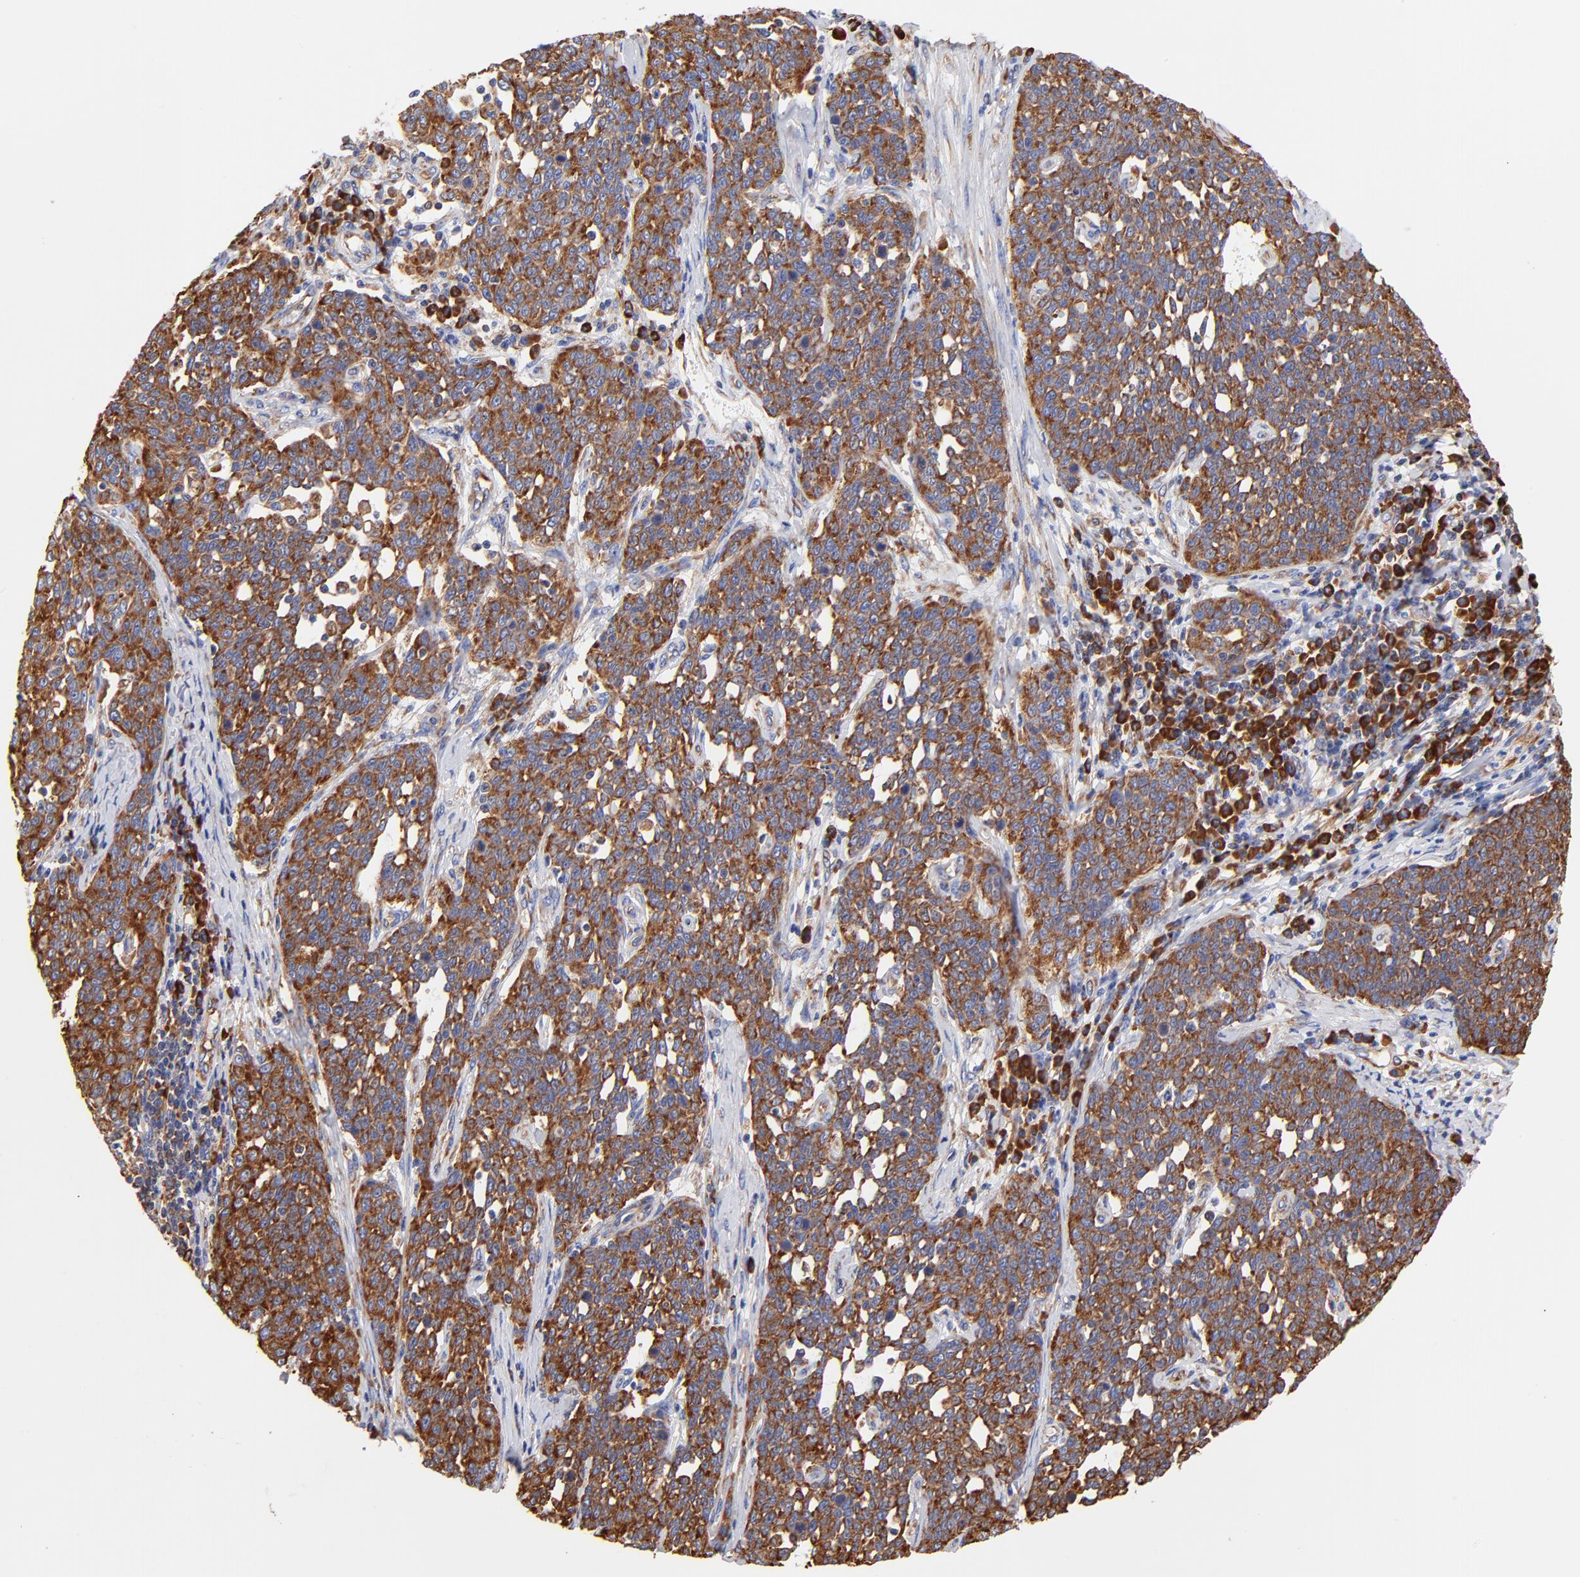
{"staining": {"intensity": "strong", "quantity": ">75%", "location": "cytoplasmic/membranous"}, "tissue": "cervical cancer", "cell_type": "Tumor cells", "image_type": "cancer", "snomed": [{"axis": "morphology", "description": "Squamous cell carcinoma, NOS"}, {"axis": "topography", "description": "Cervix"}], "caption": "Immunohistochemical staining of squamous cell carcinoma (cervical) demonstrates strong cytoplasmic/membranous protein staining in approximately >75% of tumor cells.", "gene": "RPL27", "patient": {"sex": "female", "age": 34}}